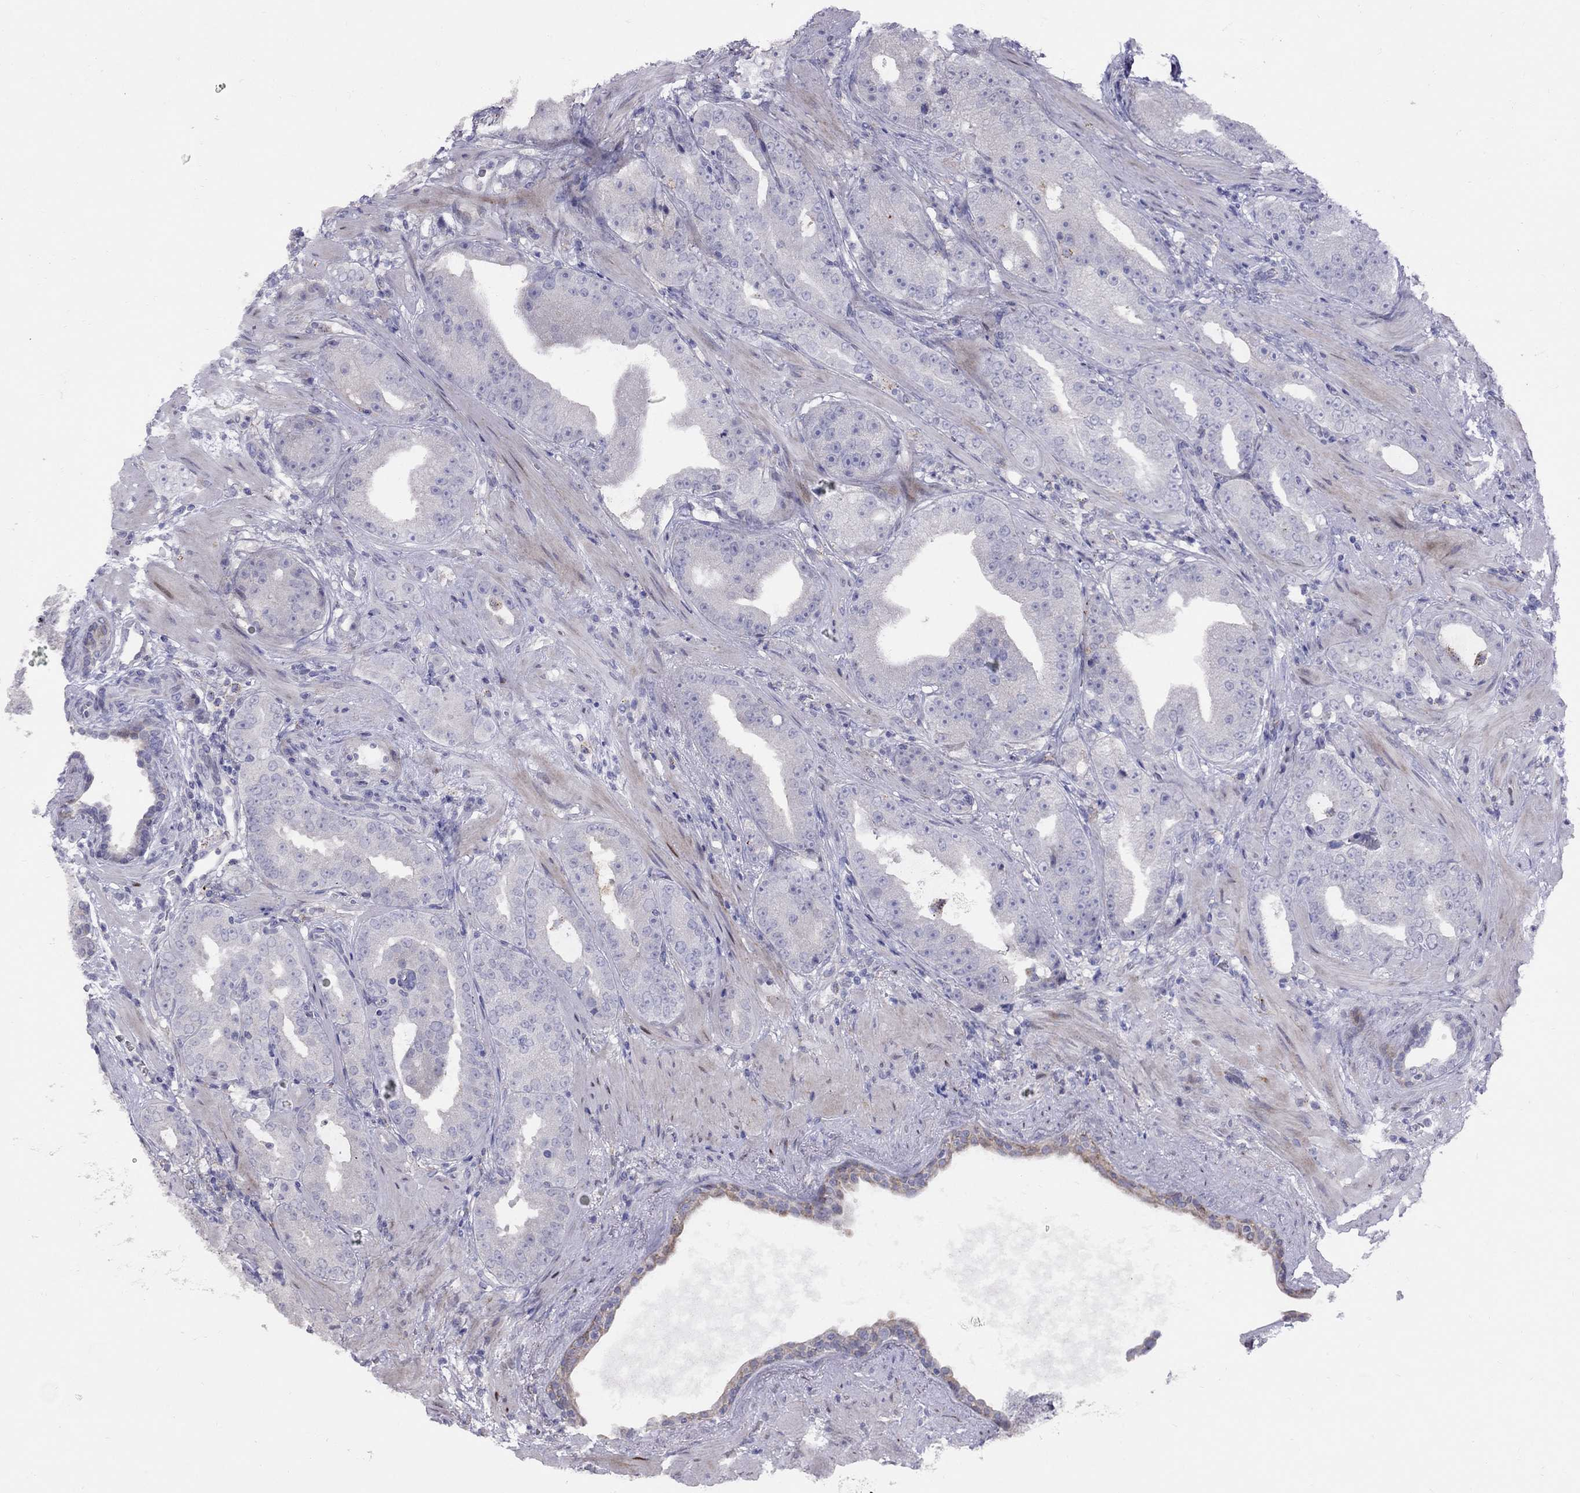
{"staining": {"intensity": "negative", "quantity": "none", "location": "none"}, "tissue": "prostate cancer", "cell_type": "Tumor cells", "image_type": "cancer", "snomed": [{"axis": "morphology", "description": "Adenocarcinoma, Low grade"}, {"axis": "topography", "description": "Prostate"}], "caption": "Immunohistochemical staining of human prostate cancer (low-grade adenocarcinoma) demonstrates no significant expression in tumor cells.", "gene": "MAGEB4", "patient": {"sex": "male", "age": 62}}